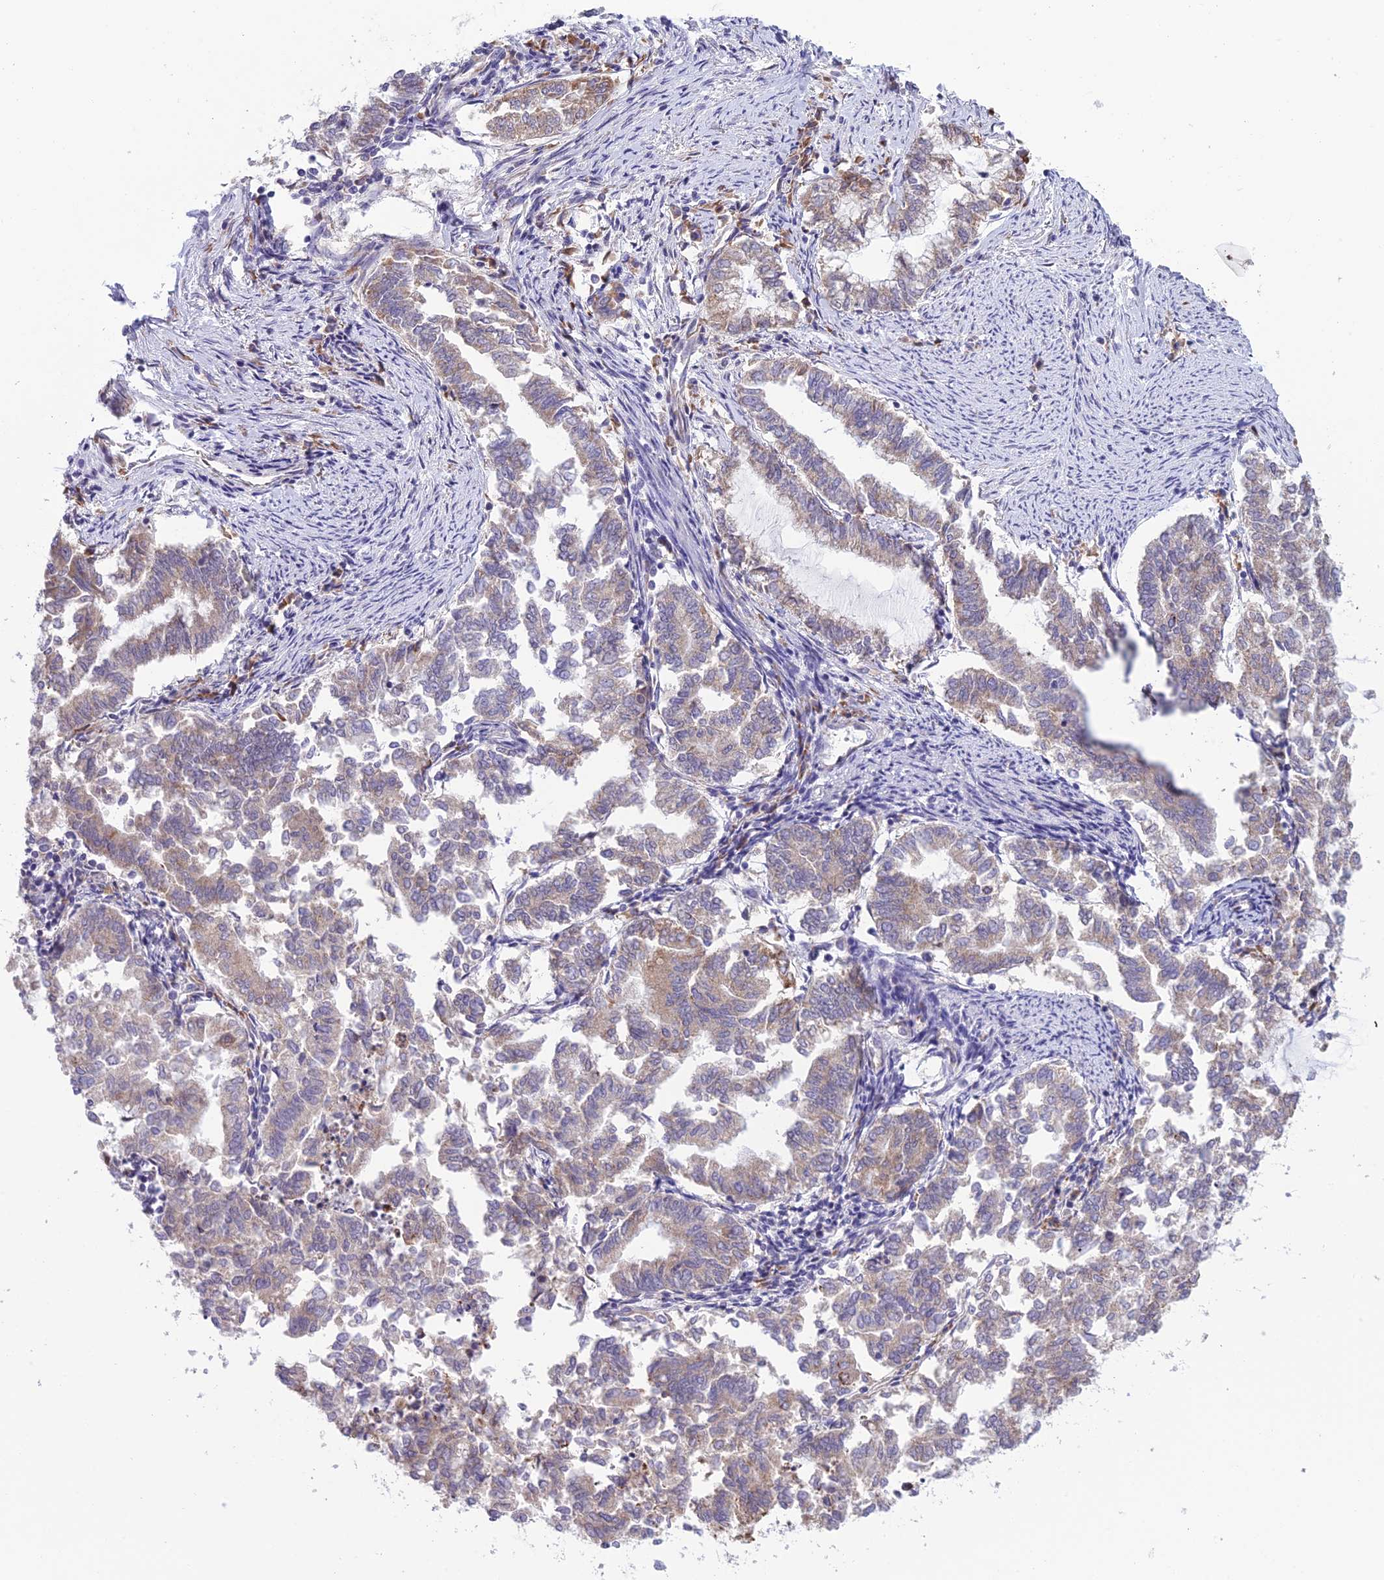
{"staining": {"intensity": "weak", "quantity": "25%-75%", "location": "cytoplasmic/membranous"}, "tissue": "endometrial cancer", "cell_type": "Tumor cells", "image_type": "cancer", "snomed": [{"axis": "morphology", "description": "Adenocarcinoma, NOS"}, {"axis": "topography", "description": "Endometrium"}], "caption": "High-magnification brightfield microscopy of endometrial cancer (adenocarcinoma) stained with DAB (3,3'-diaminobenzidine) (brown) and counterstained with hematoxylin (blue). tumor cells exhibit weak cytoplasmic/membranous expression is identified in approximately25%-75% of cells.", "gene": "RPS26", "patient": {"sex": "female", "age": 79}}